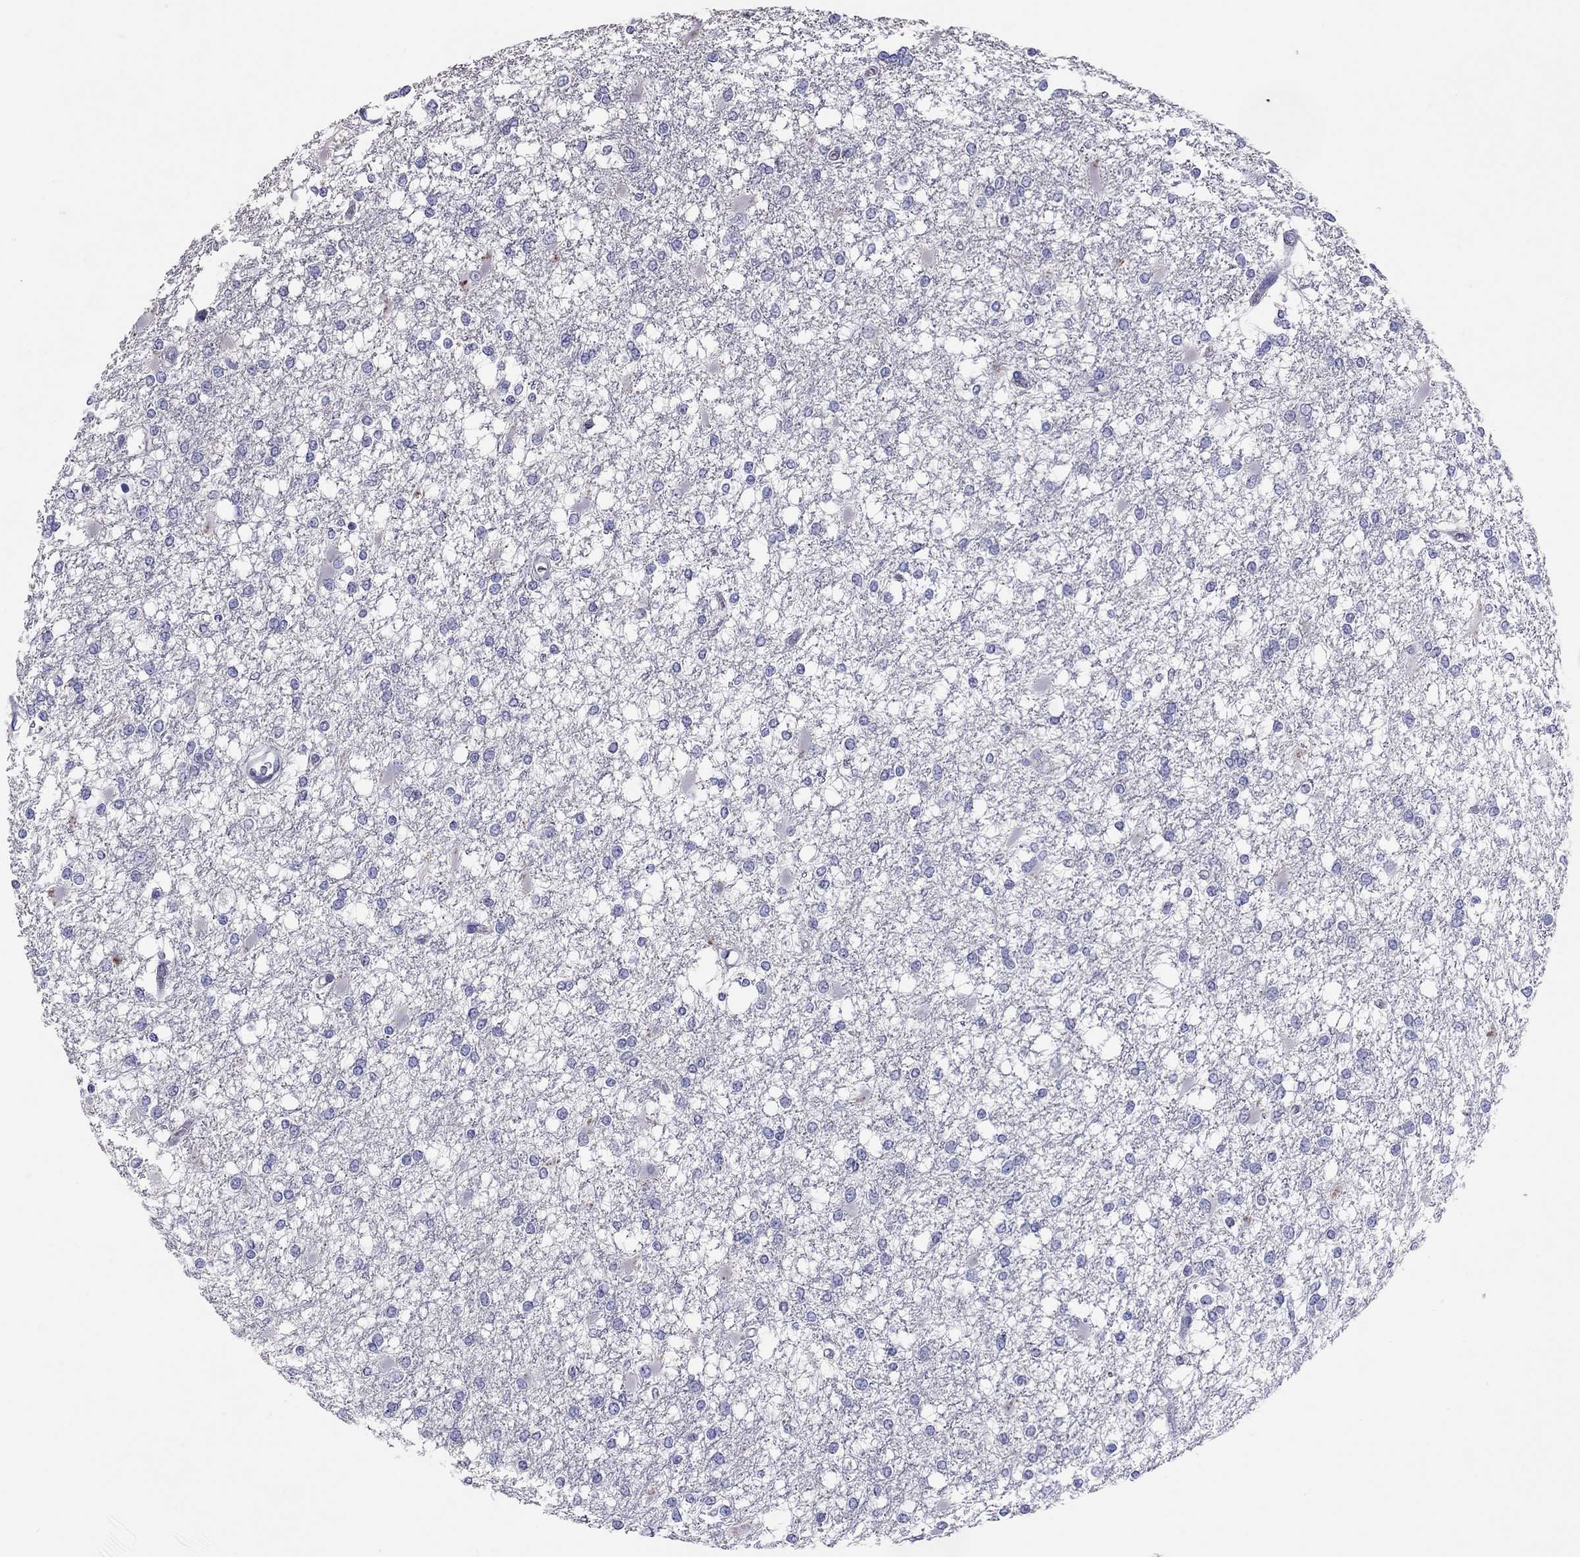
{"staining": {"intensity": "negative", "quantity": "none", "location": "none"}, "tissue": "glioma", "cell_type": "Tumor cells", "image_type": "cancer", "snomed": [{"axis": "morphology", "description": "Glioma, malignant, High grade"}, {"axis": "topography", "description": "Cerebral cortex"}], "caption": "Glioma was stained to show a protein in brown. There is no significant positivity in tumor cells.", "gene": "CALHM1", "patient": {"sex": "male", "age": 79}}